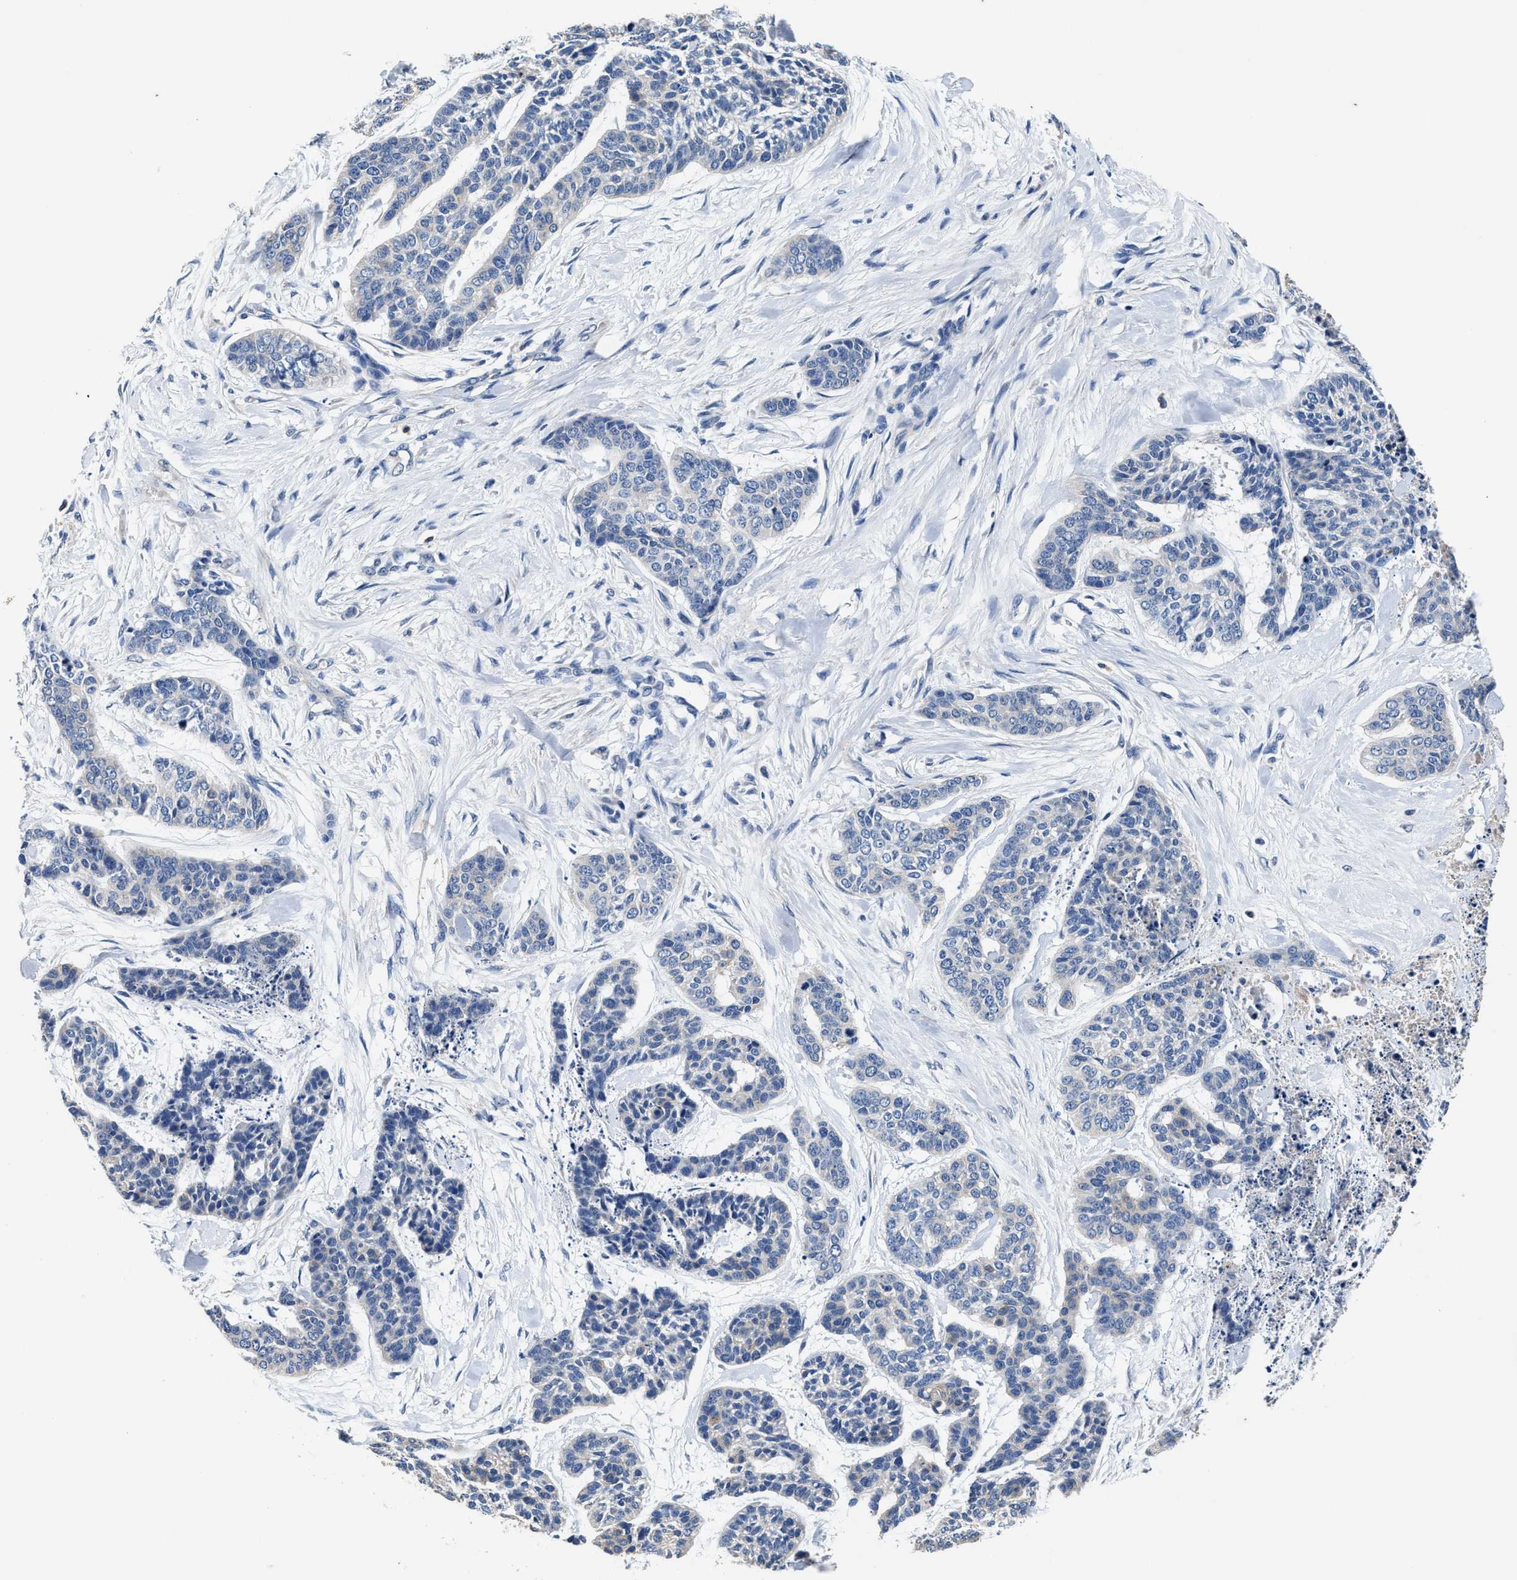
{"staining": {"intensity": "negative", "quantity": "none", "location": "none"}, "tissue": "skin cancer", "cell_type": "Tumor cells", "image_type": "cancer", "snomed": [{"axis": "morphology", "description": "Basal cell carcinoma"}, {"axis": "topography", "description": "Skin"}], "caption": "Skin basal cell carcinoma was stained to show a protein in brown. There is no significant expression in tumor cells.", "gene": "UBR4", "patient": {"sex": "female", "age": 64}}